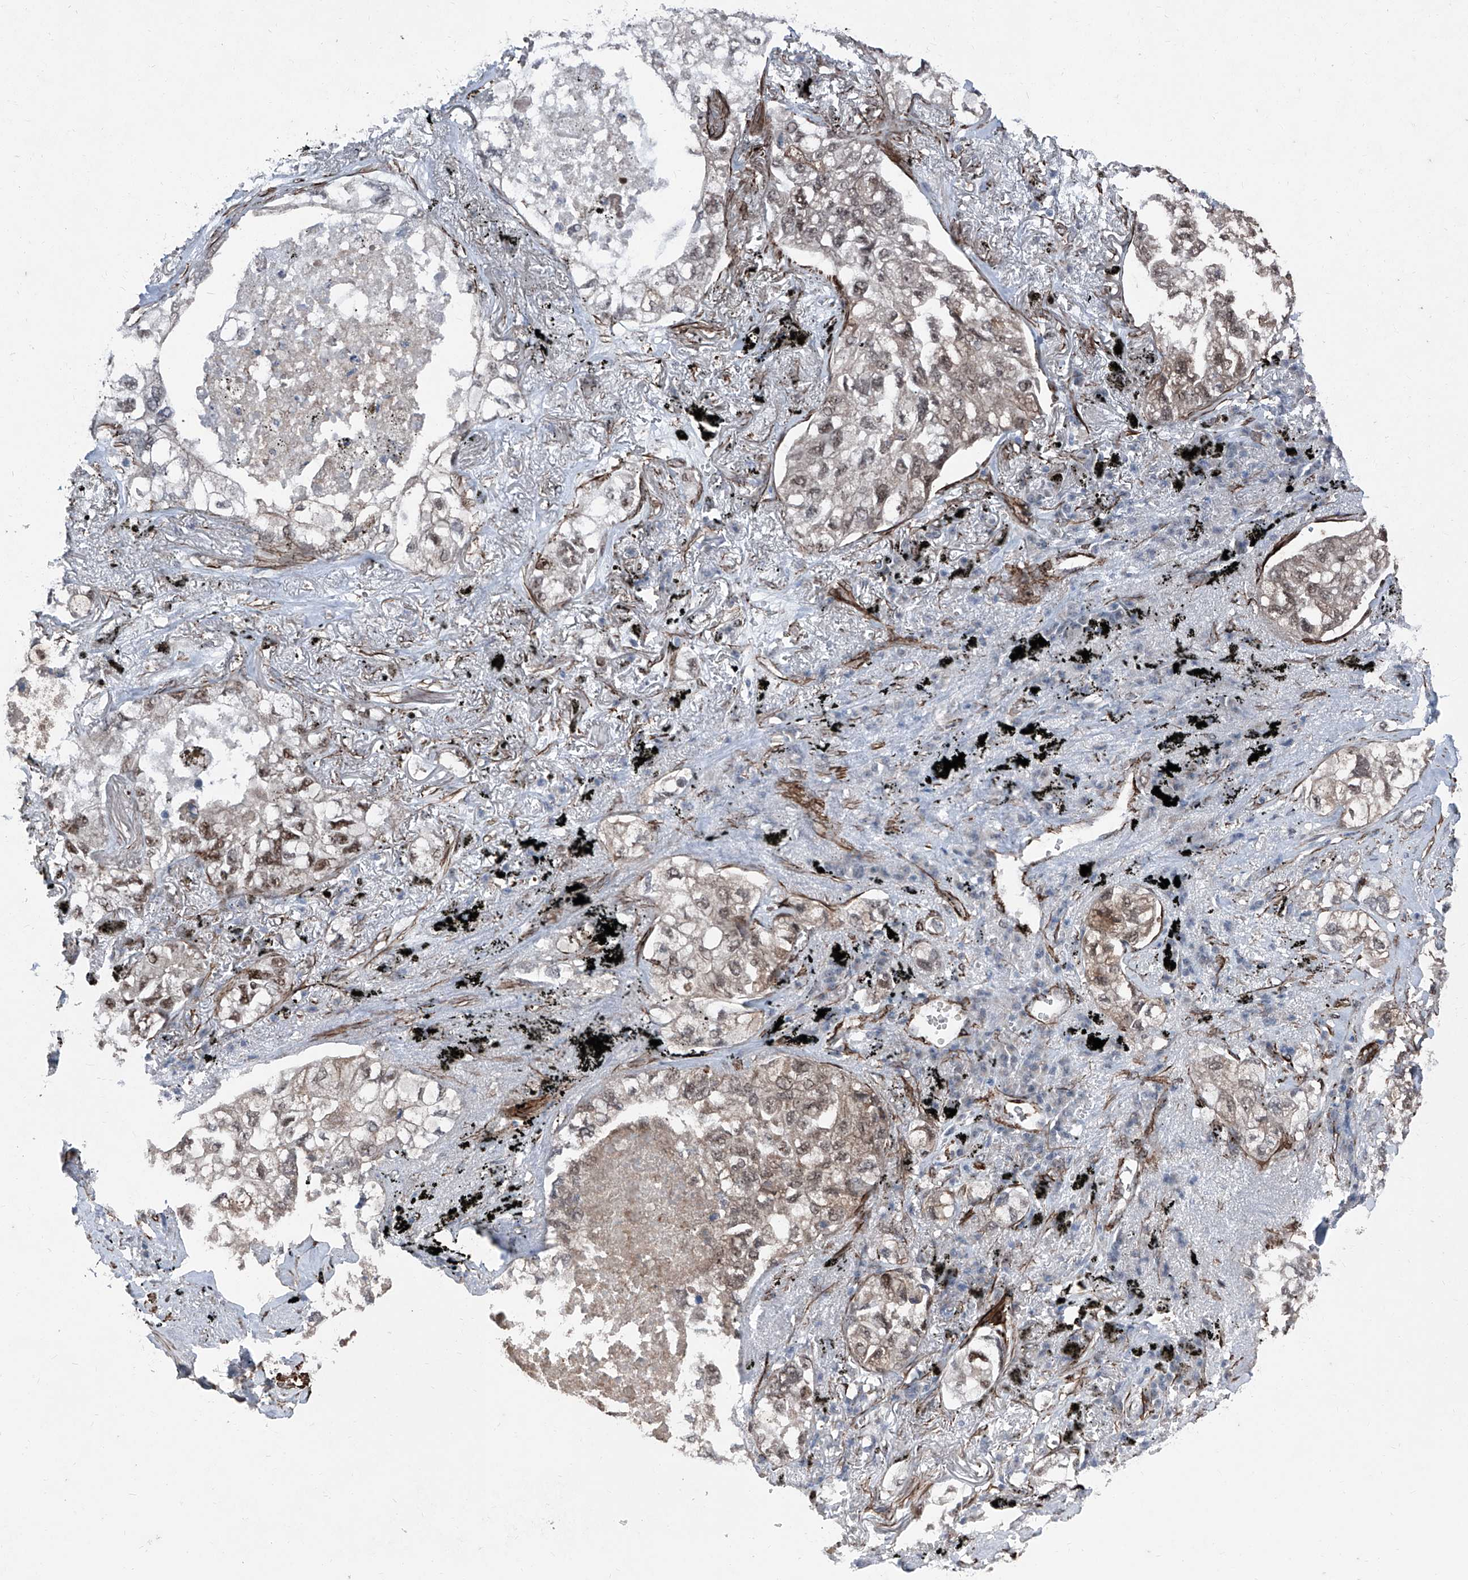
{"staining": {"intensity": "moderate", "quantity": ">75%", "location": "nuclear"}, "tissue": "lung cancer", "cell_type": "Tumor cells", "image_type": "cancer", "snomed": [{"axis": "morphology", "description": "Adenocarcinoma, NOS"}, {"axis": "topography", "description": "Lung"}], "caption": "Protein staining by IHC displays moderate nuclear expression in approximately >75% of tumor cells in adenocarcinoma (lung).", "gene": "COA7", "patient": {"sex": "male", "age": 65}}